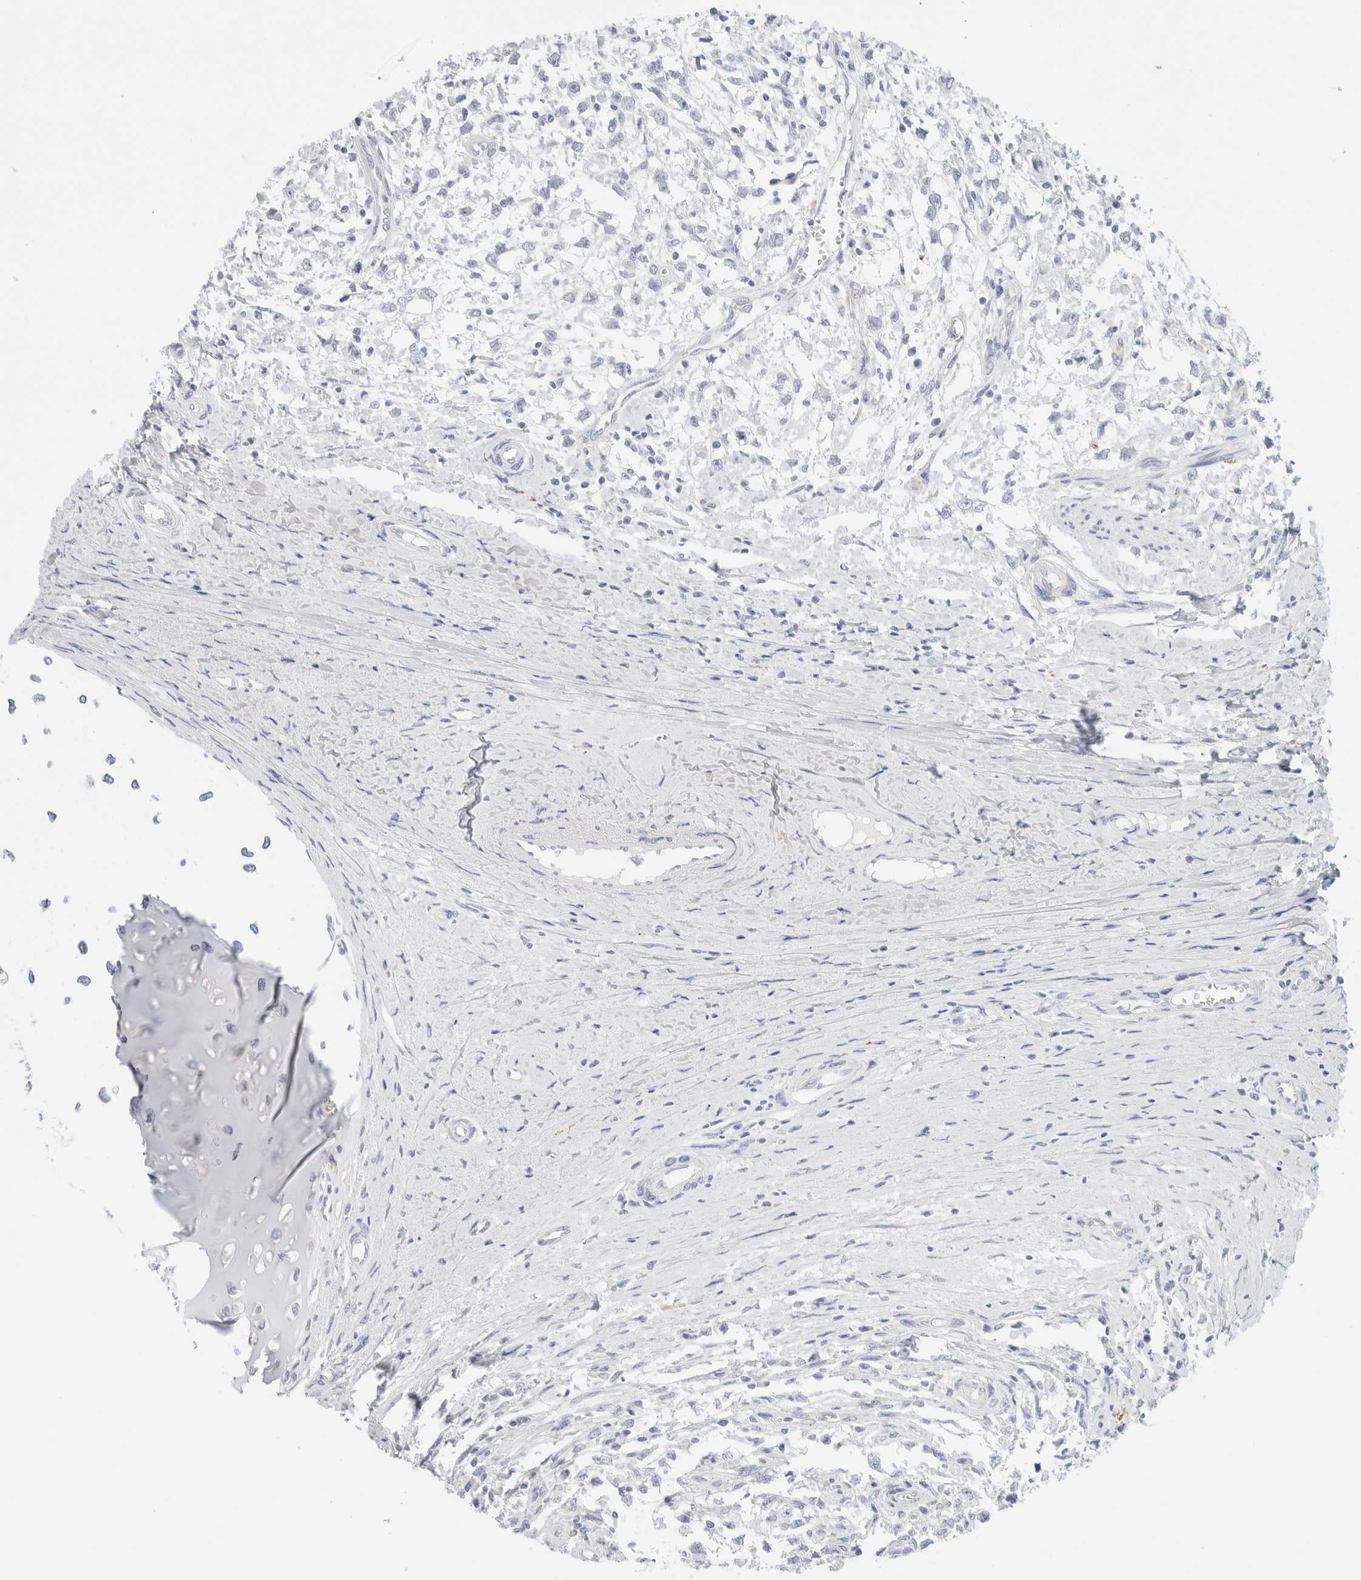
{"staining": {"intensity": "negative", "quantity": "none", "location": "none"}, "tissue": "testis cancer", "cell_type": "Tumor cells", "image_type": "cancer", "snomed": [{"axis": "morphology", "description": "Seminoma, NOS"}, {"axis": "morphology", "description": "Carcinoma, Embryonal, NOS"}, {"axis": "topography", "description": "Testis"}], "caption": "High magnification brightfield microscopy of testis seminoma stained with DAB (3,3'-diaminobenzidine) (brown) and counterstained with hematoxylin (blue): tumor cells show no significant positivity.", "gene": "RTN4", "patient": {"sex": "male", "age": 51}}